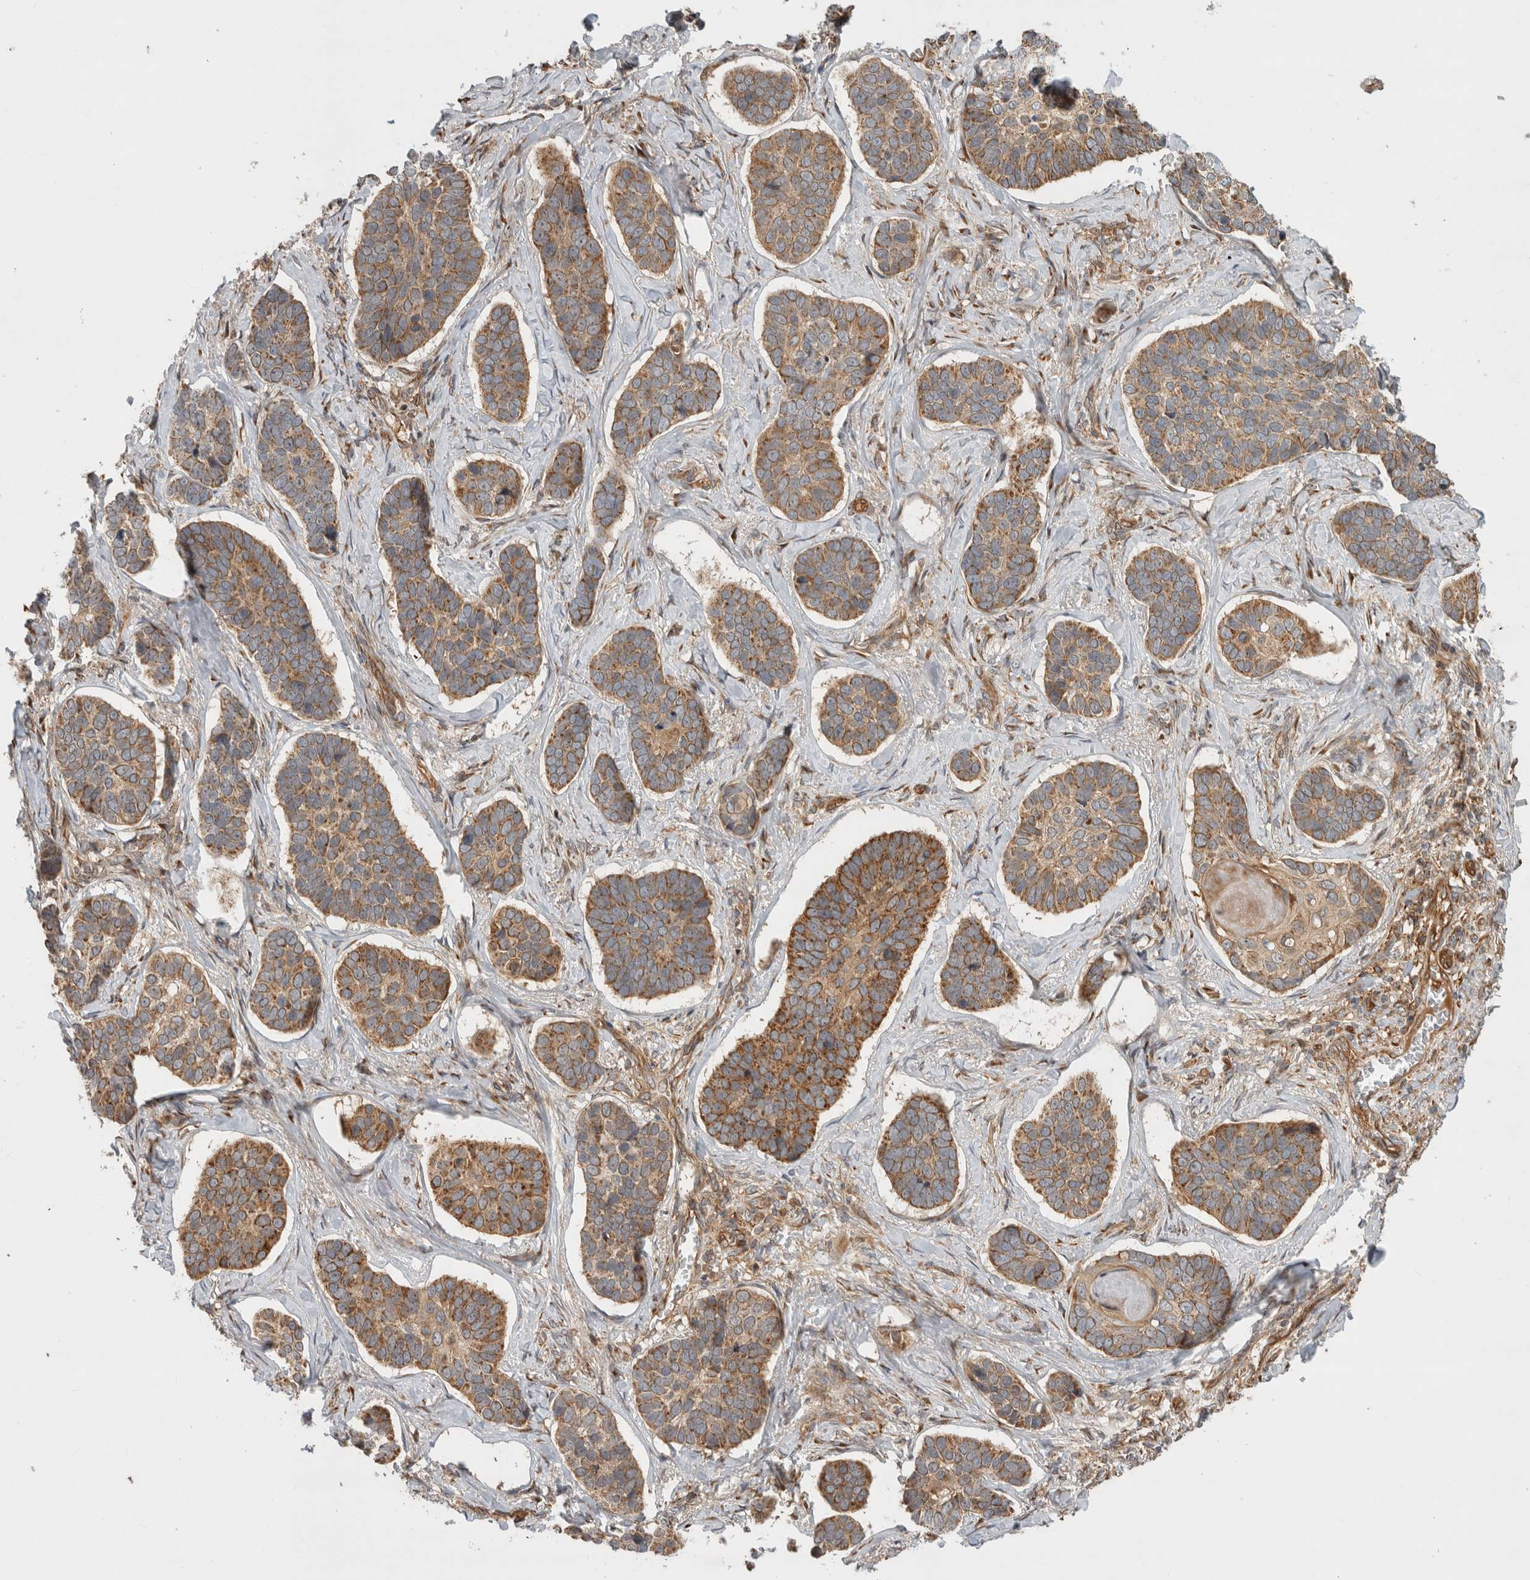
{"staining": {"intensity": "moderate", "quantity": ">75%", "location": "cytoplasmic/membranous"}, "tissue": "skin cancer", "cell_type": "Tumor cells", "image_type": "cancer", "snomed": [{"axis": "morphology", "description": "Basal cell carcinoma"}, {"axis": "topography", "description": "Skin"}], "caption": "Brown immunohistochemical staining in human skin cancer shows moderate cytoplasmic/membranous positivity in approximately >75% of tumor cells.", "gene": "TUBD1", "patient": {"sex": "male", "age": 62}}